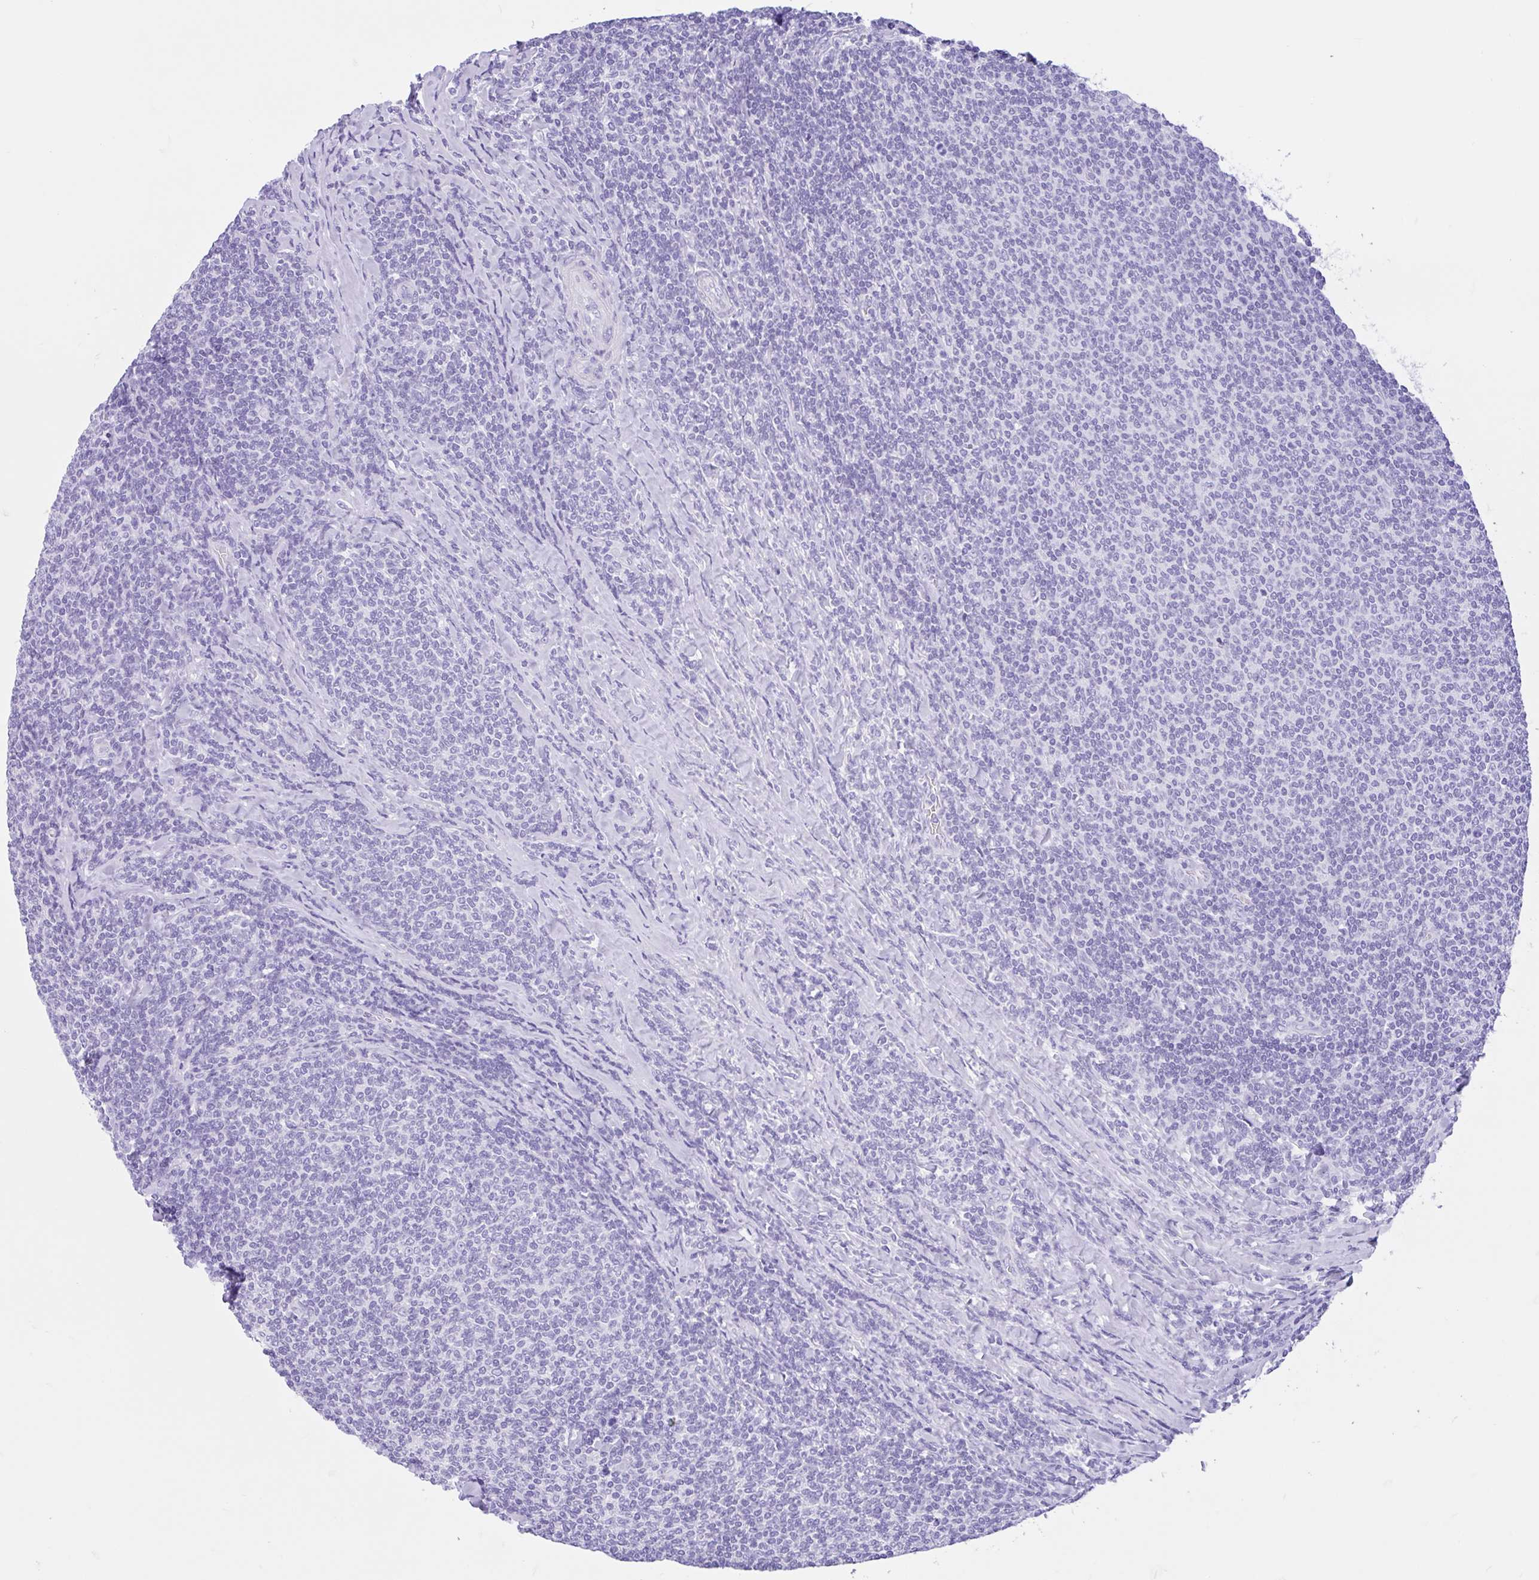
{"staining": {"intensity": "negative", "quantity": "none", "location": "none"}, "tissue": "lymphoma", "cell_type": "Tumor cells", "image_type": "cancer", "snomed": [{"axis": "morphology", "description": "Malignant lymphoma, non-Hodgkin's type, Low grade"}, {"axis": "topography", "description": "Lymph node"}], "caption": "This is an IHC micrograph of human lymphoma. There is no staining in tumor cells.", "gene": "IAPP", "patient": {"sex": "male", "age": 52}}